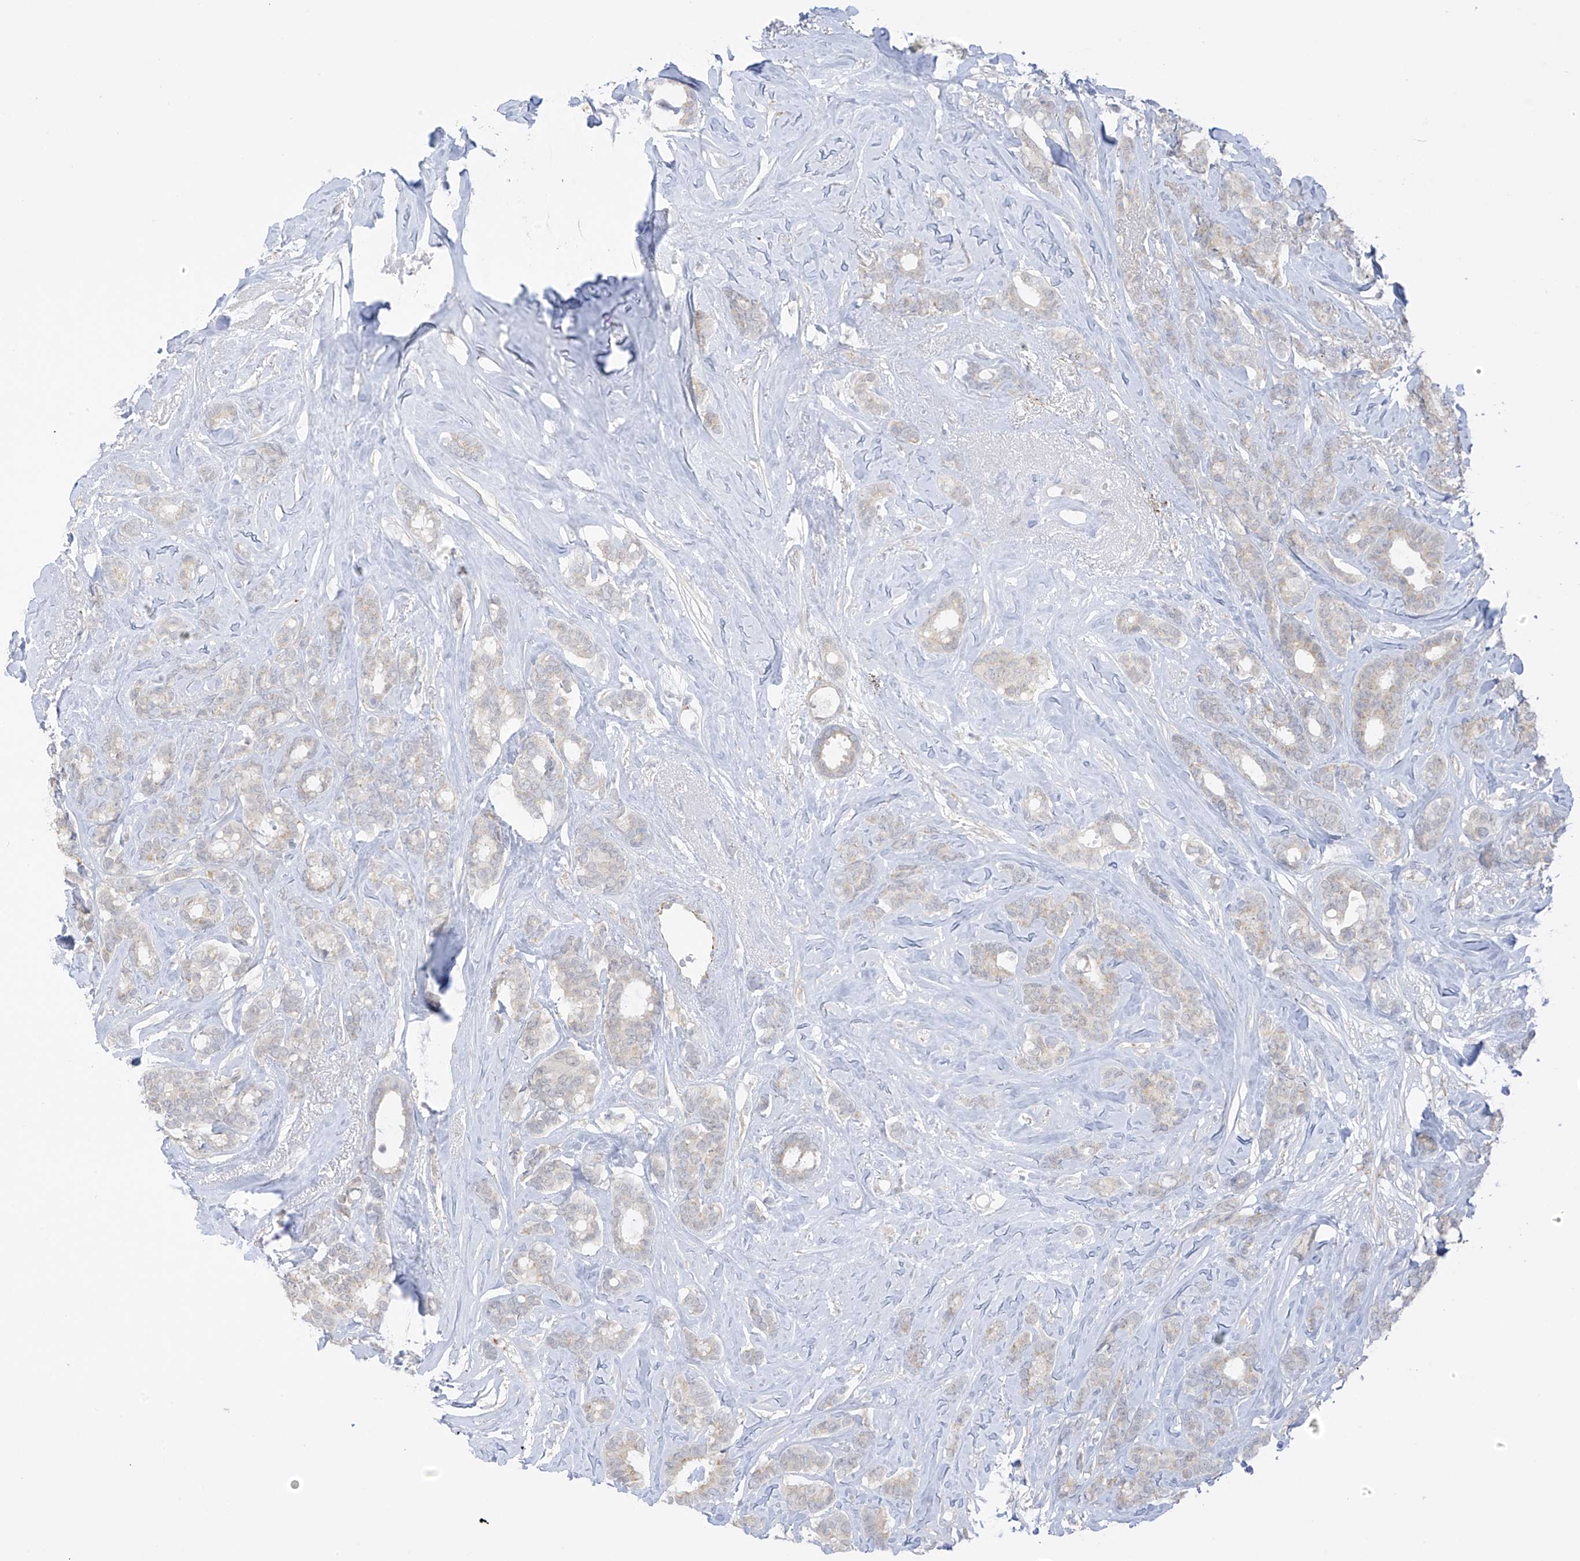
{"staining": {"intensity": "negative", "quantity": "none", "location": "none"}, "tissue": "breast cancer", "cell_type": "Tumor cells", "image_type": "cancer", "snomed": [{"axis": "morphology", "description": "Duct carcinoma"}, {"axis": "topography", "description": "Breast"}], "caption": "The histopathology image shows no significant positivity in tumor cells of invasive ductal carcinoma (breast). The staining was performed using DAB to visualize the protein expression in brown, while the nuclei were stained in blue with hematoxylin (Magnification: 20x).", "gene": "HS6ST2", "patient": {"sex": "female", "age": 87}}